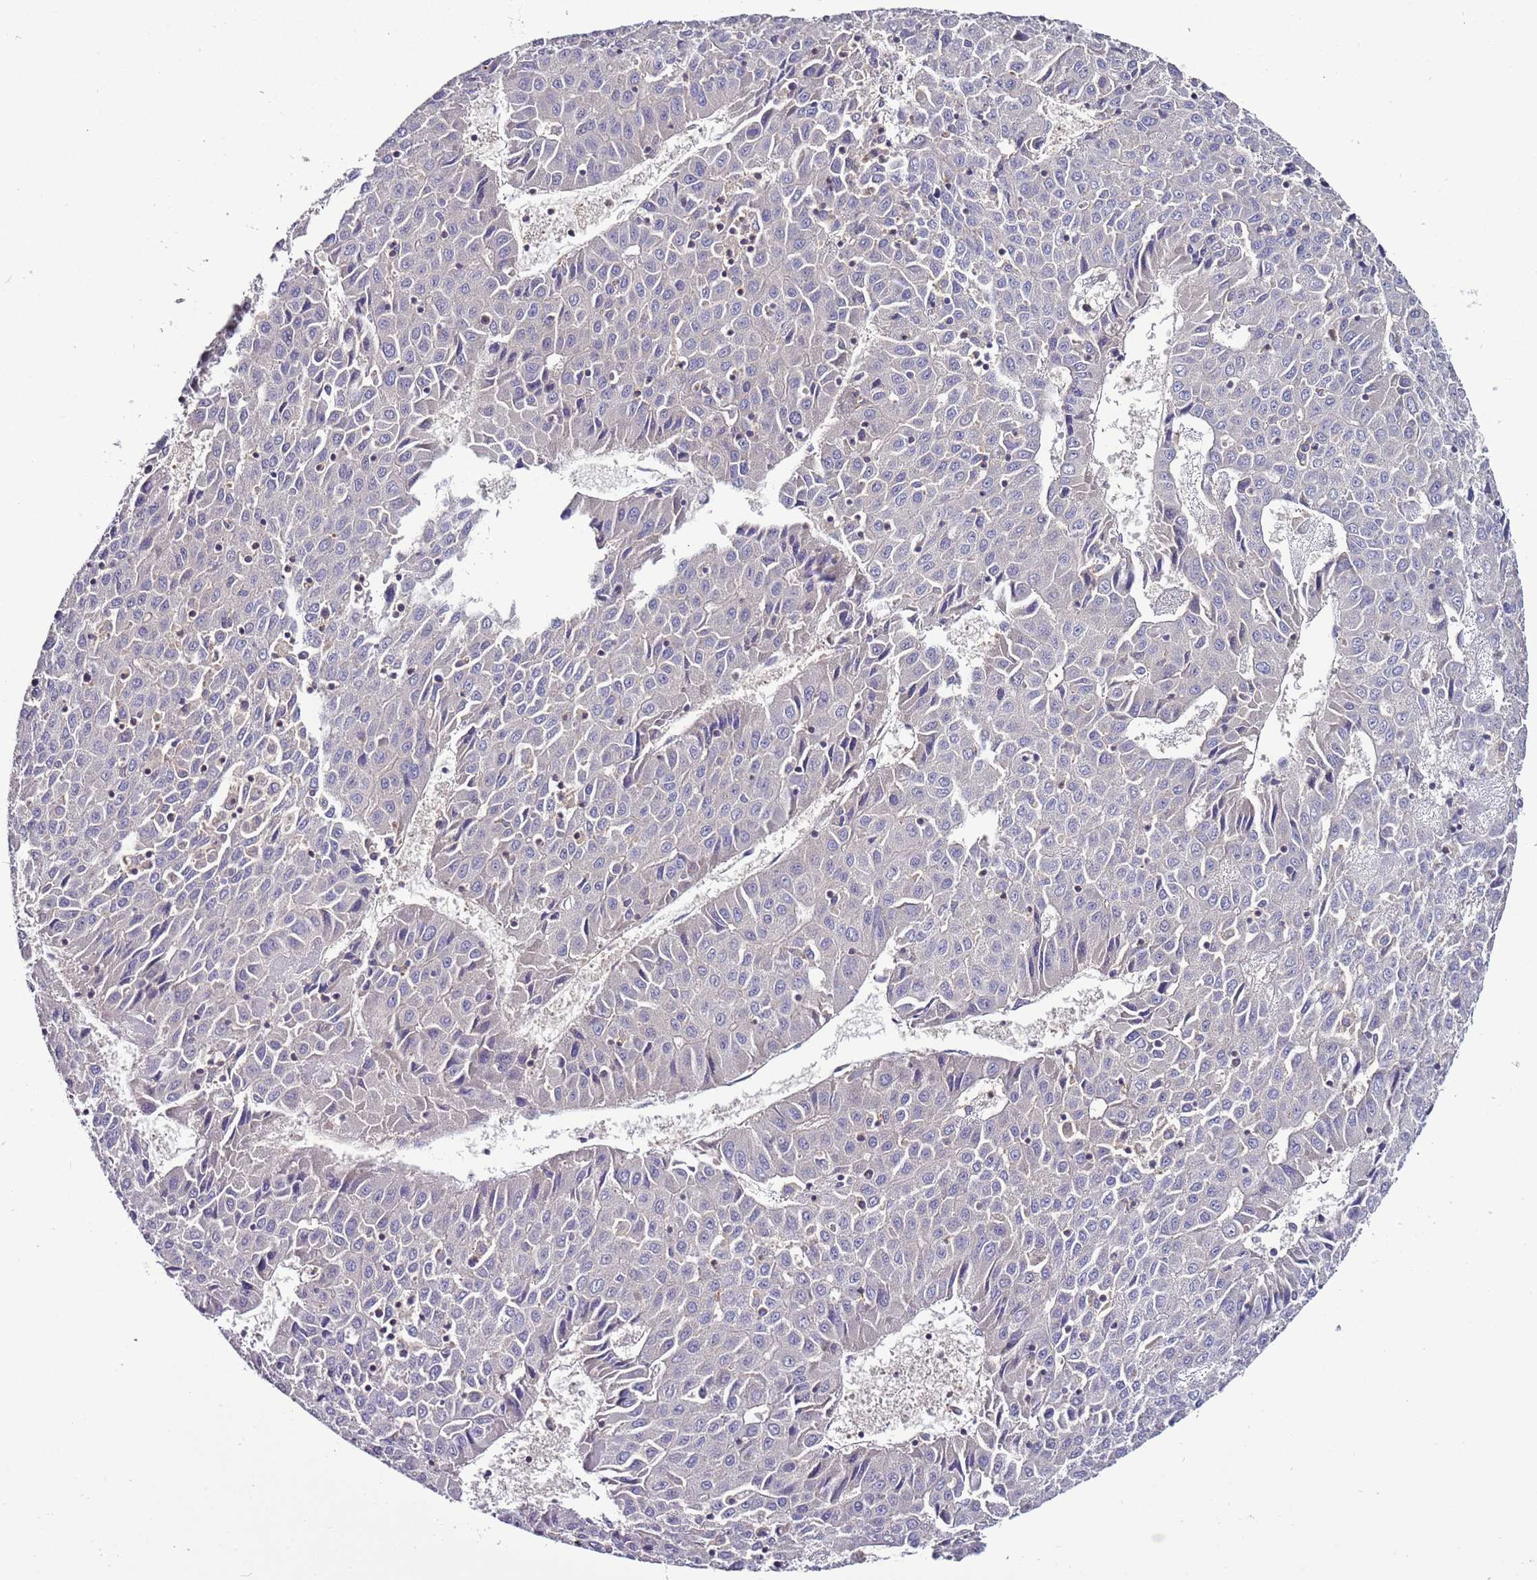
{"staining": {"intensity": "negative", "quantity": "none", "location": "none"}, "tissue": "liver cancer", "cell_type": "Tumor cells", "image_type": "cancer", "snomed": [{"axis": "morphology", "description": "Carcinoma, Hepatocellular, NOS"}, {"axis": "topography", "description": "Liver"}], "caption": "Tumor cells are negative for protein expression in human liver cancer (hepatocellular carcinoma).", "gene": "IGIP", "patient": {"sex": "female", "age": 53}}